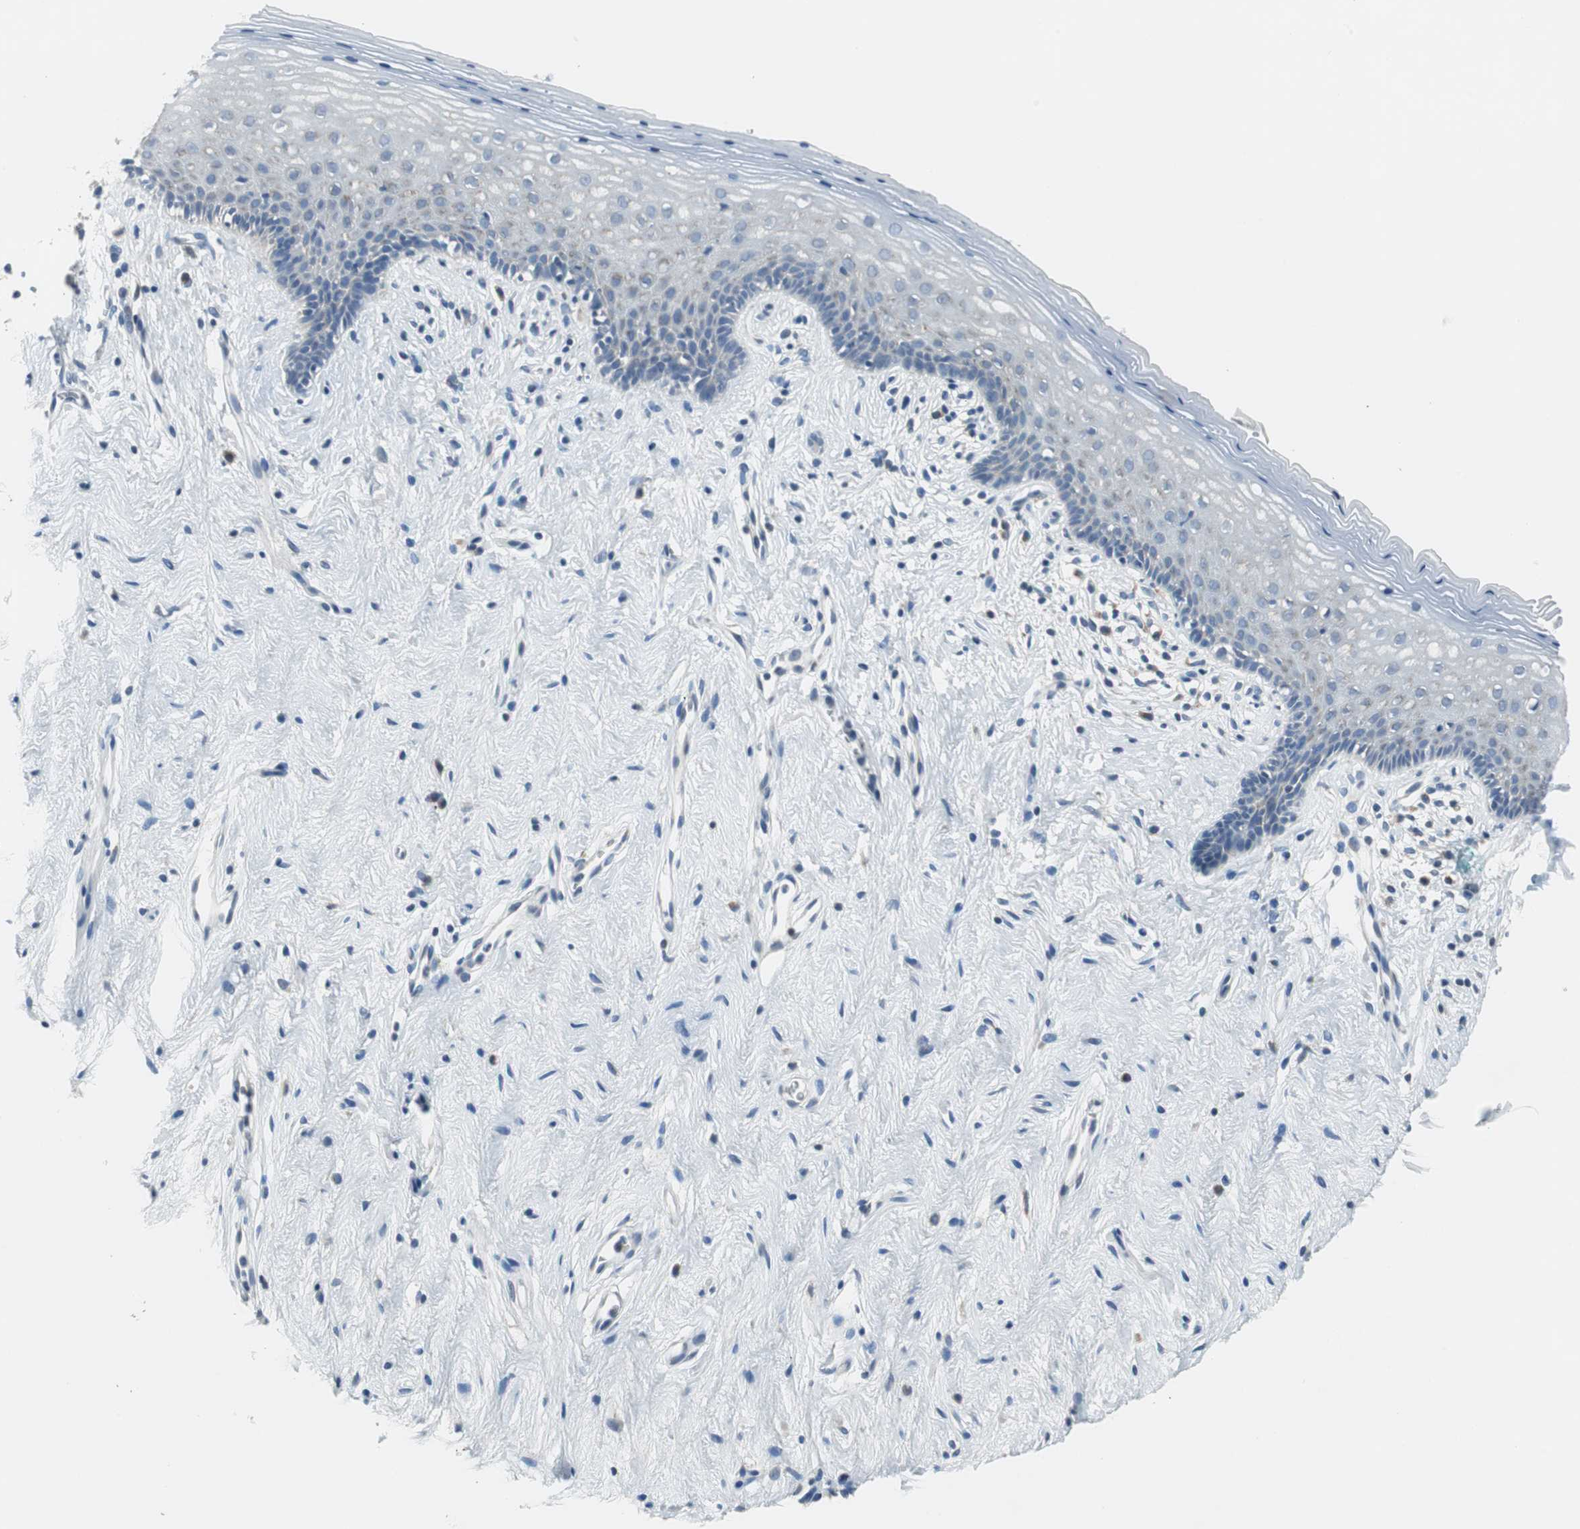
{"staining": {"intensity": "negative", "quantity": "none", "location": "none"}, "tissue": "vagina", "cell_type": "Squamous epithelial cells", "image_type": "normal", "snomed": [{"axis": "morphology", "description": "Normal tissue, NOS"}, {"axis": "topography", "description": "Vagina"}], "caption": "The image exhibits no staining of squamous epithelial cells in normal vagina.", "gene": "PLAA", "patient": {"sex": "female", "age": 44}}